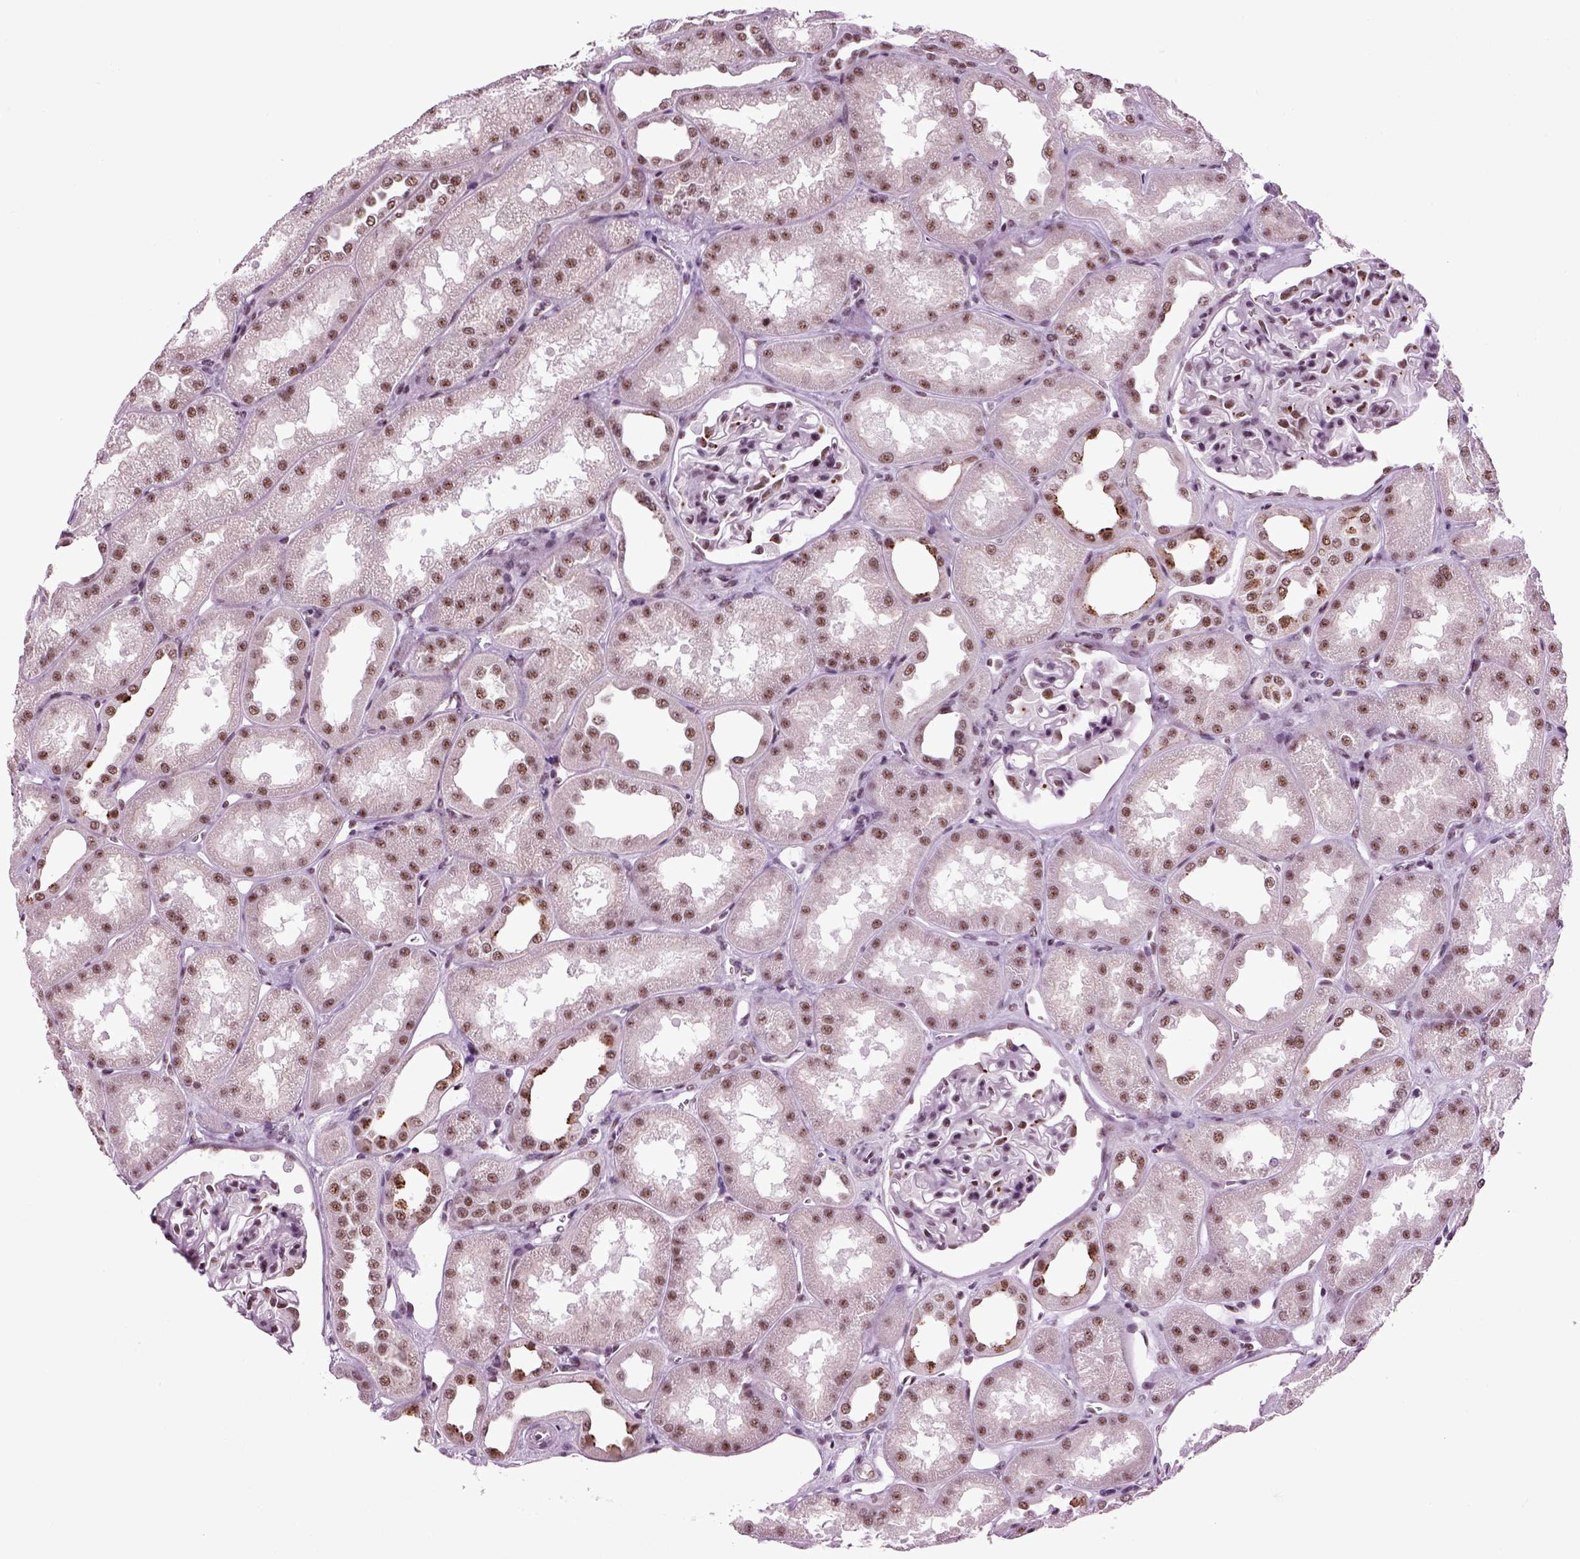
{"staining": {"intensity": "moderate", "quantity": "<25%", "location": "nuclear"}, "tissue": "kidney", "cell_type": "Cells in glomeruli", "image_type": "normal", "snomed": [{"axis": "morphology", "description": "Normal tissue, NOS"}, {"axis": "topography", "description": "Kidney"}], "caption": "Protein expression analysis of normal human kidney reveals moderate nuclear staining in approximately <25% of cells in glomeruli. The protein of interest is shown in brown color, while the nuclei are stained blue.", "gene": "RCOR3", "patient": {"sex": "male", "age": 61}}